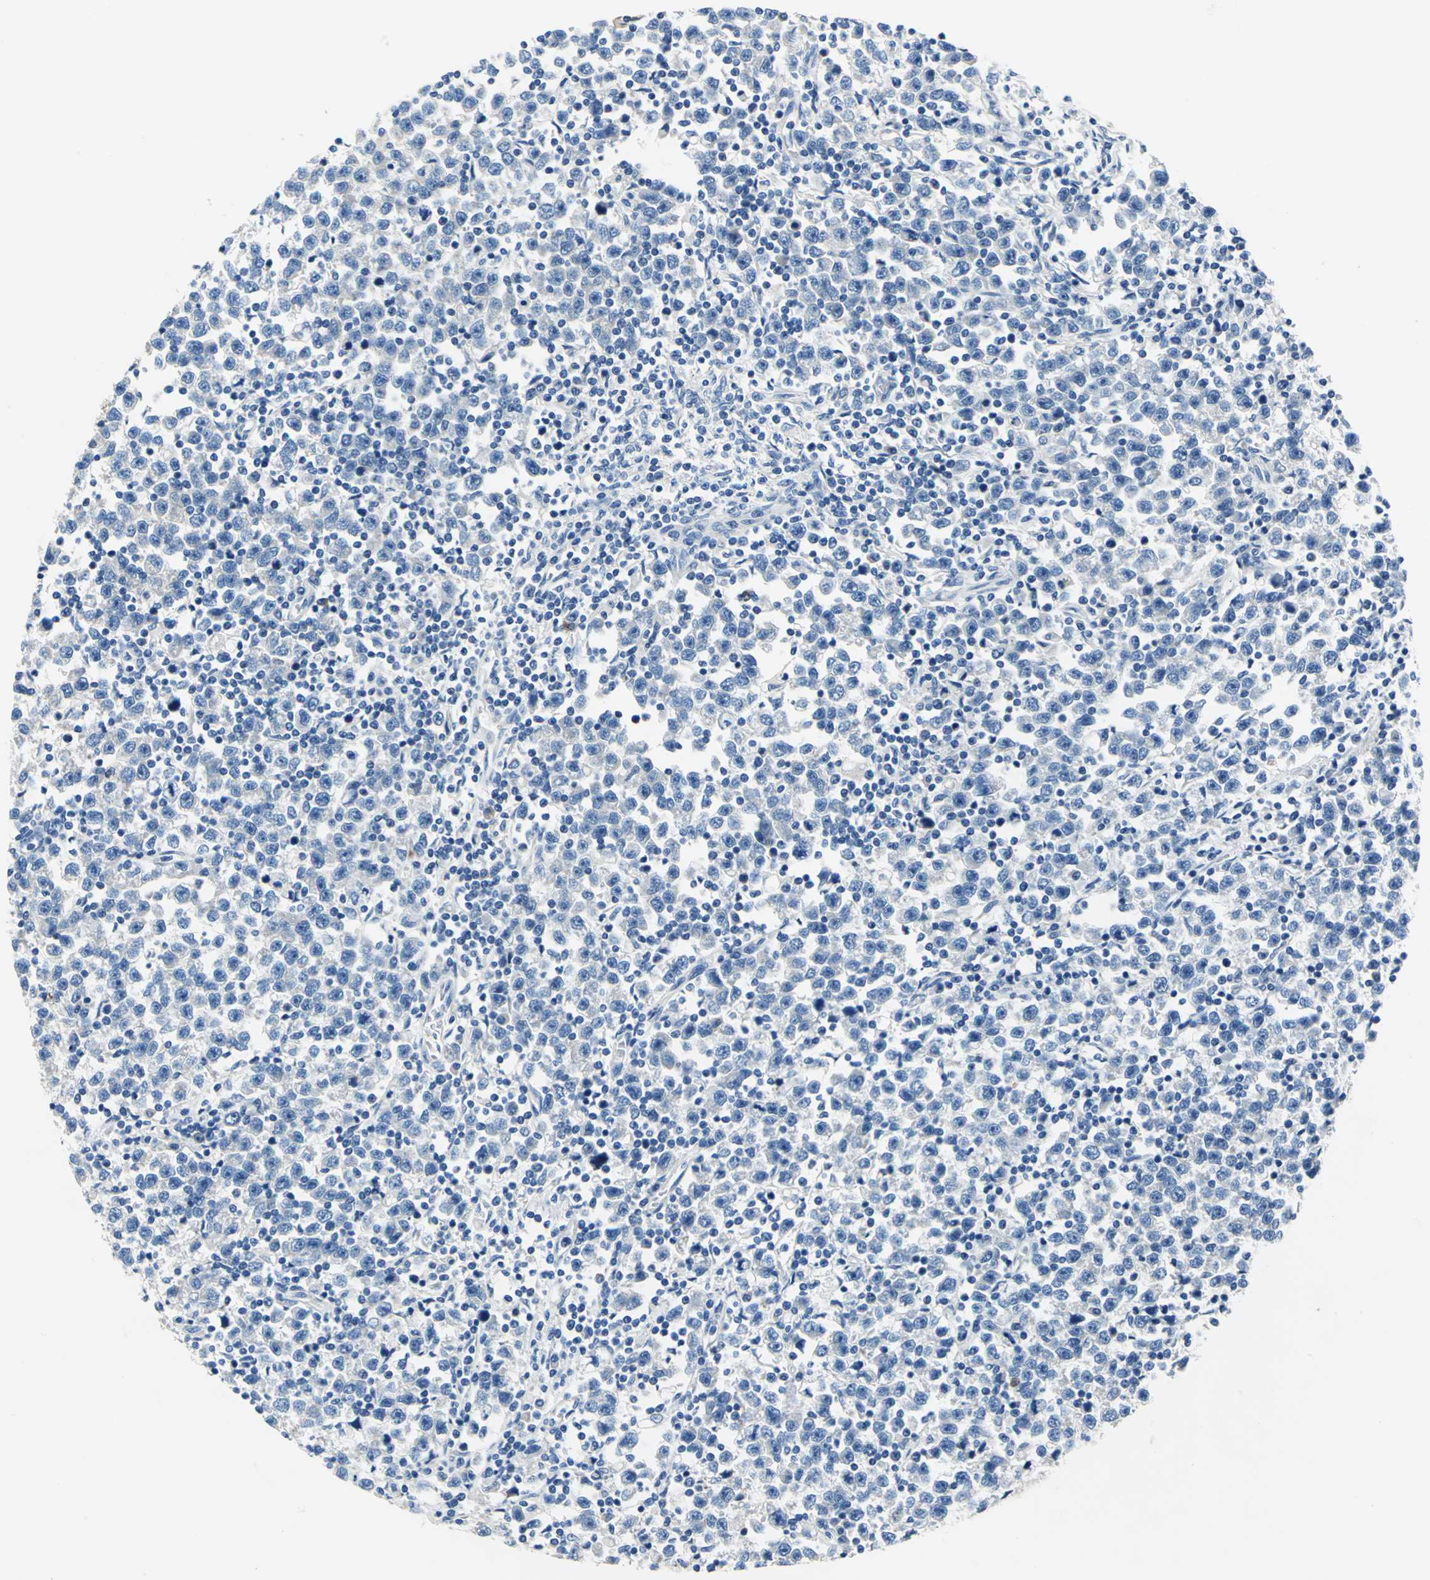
{"staining": {"intensity": "weak", "quantity": "25%-75%", "location": "cytoplasmic/membranous"}, "tissue": "testis cancer", "cell_type": "Tumor cells", "image_type": "cancer", "snomed": [{"axis": "morphology", "description": "Seminoma, NOS"}, {"axis": "topography", "description": "Testis"}], "caption": "Testis cancer (seminoma) stained with DAB (3,3'-diaminobenzidine) immunohistochemistry (IHC) displays low levels of weak cytoplasmic/membranous expression in about 25%-75% of tumor cells.", "gene": "TRIM25", "patient": {"sex": "male", "age": 43}}